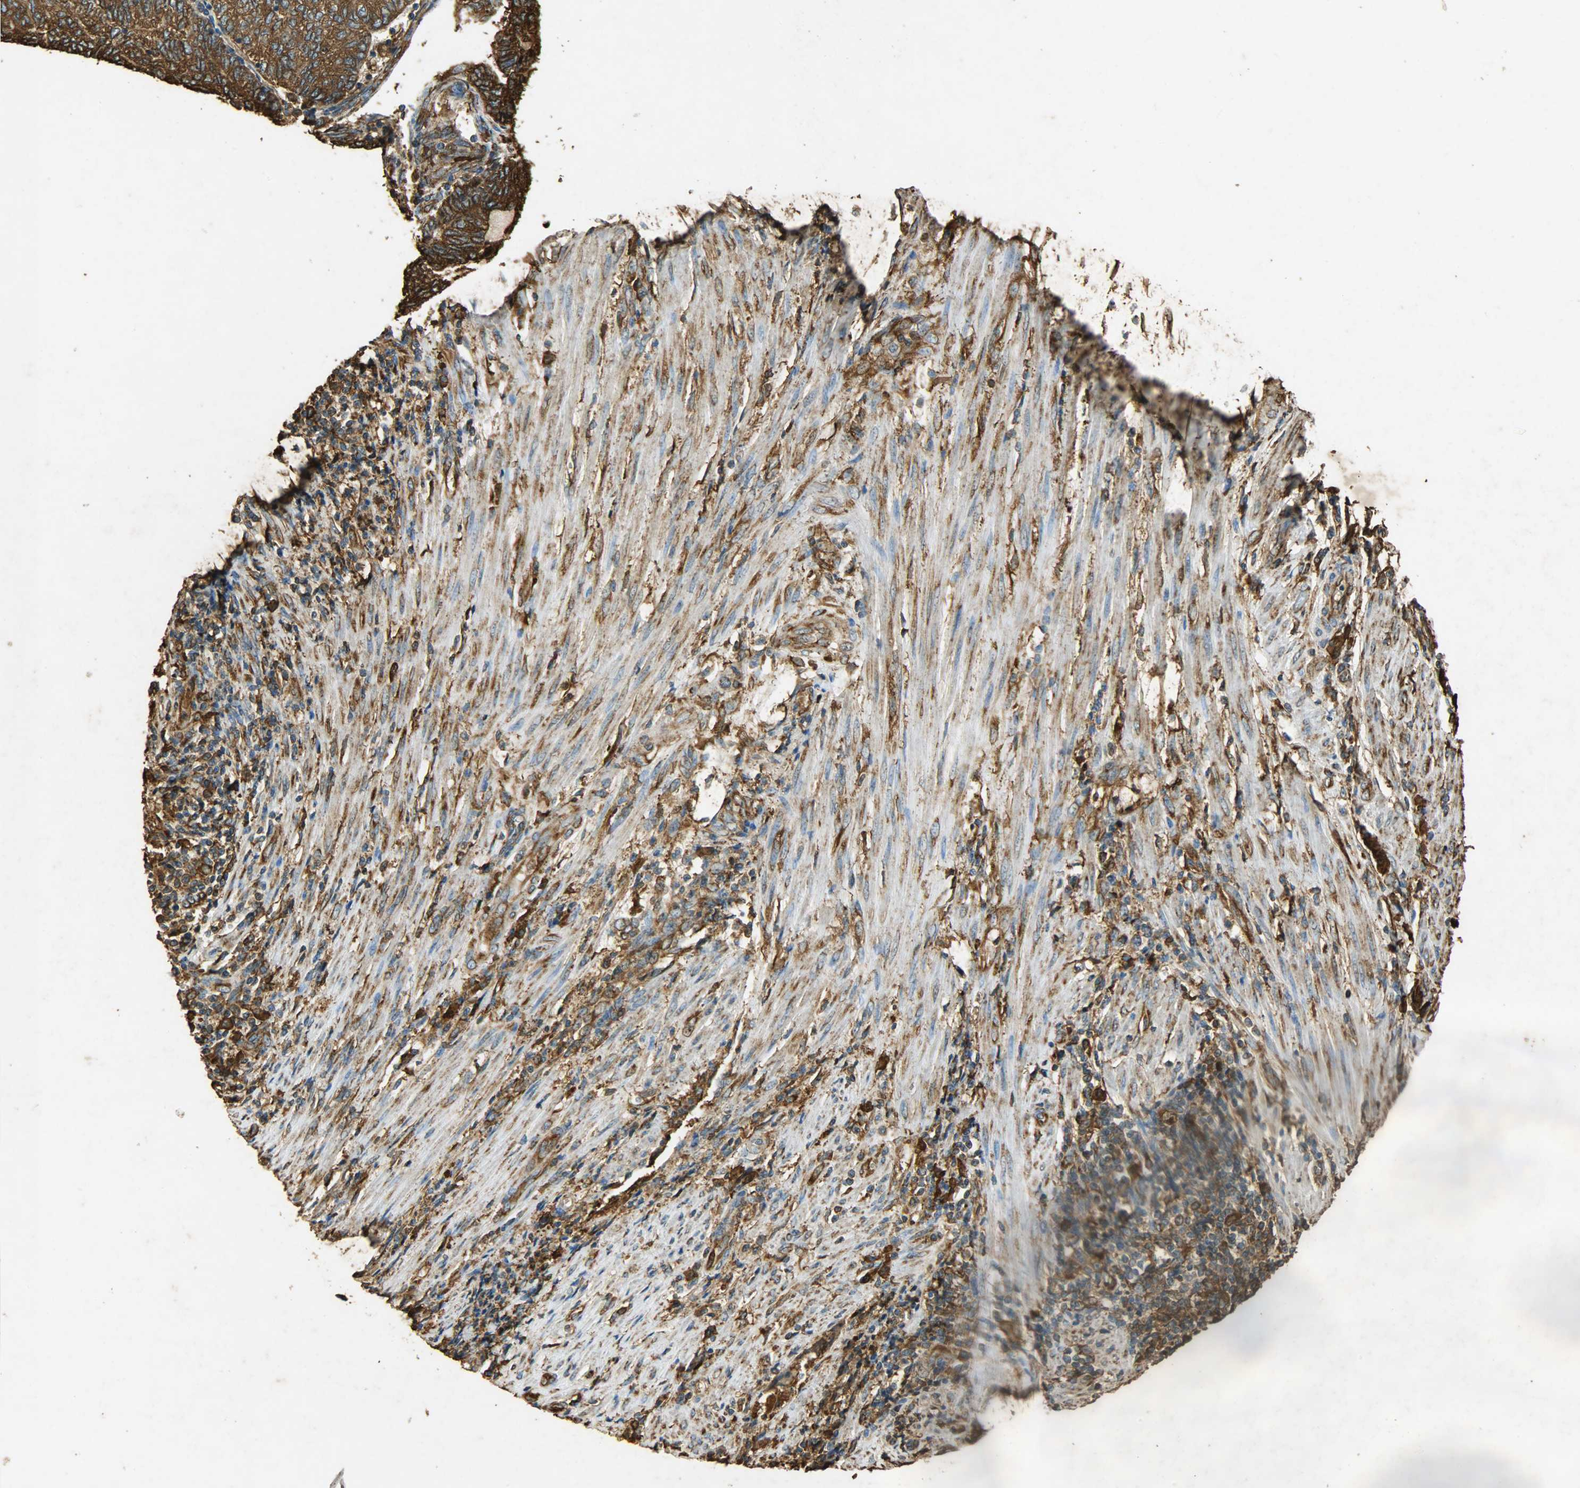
{"staining": {"intensity": "strong", "quantity": ">75%", "location": "cytoplasmic/membranous"}, "tissue": "endometrial cancer", "cell_type": "Tumor cells", "image_type": "cancer", "snomed": [{"axis": "morphology", "description": "Adenocarcinoma, NOS"}, {"axis": "topography", "description": "Uterus"}, {"axis": "topography", "description": "Endometrium"}], "caption": "Immunohistochemical staining of endometrial cancer shows high levels of strong cytoplasmic/membranous protein positivity in approximately >75% of tumor cells.", "gene": "HSP90B1", "patient": {"sex": "female", "age": 70}}